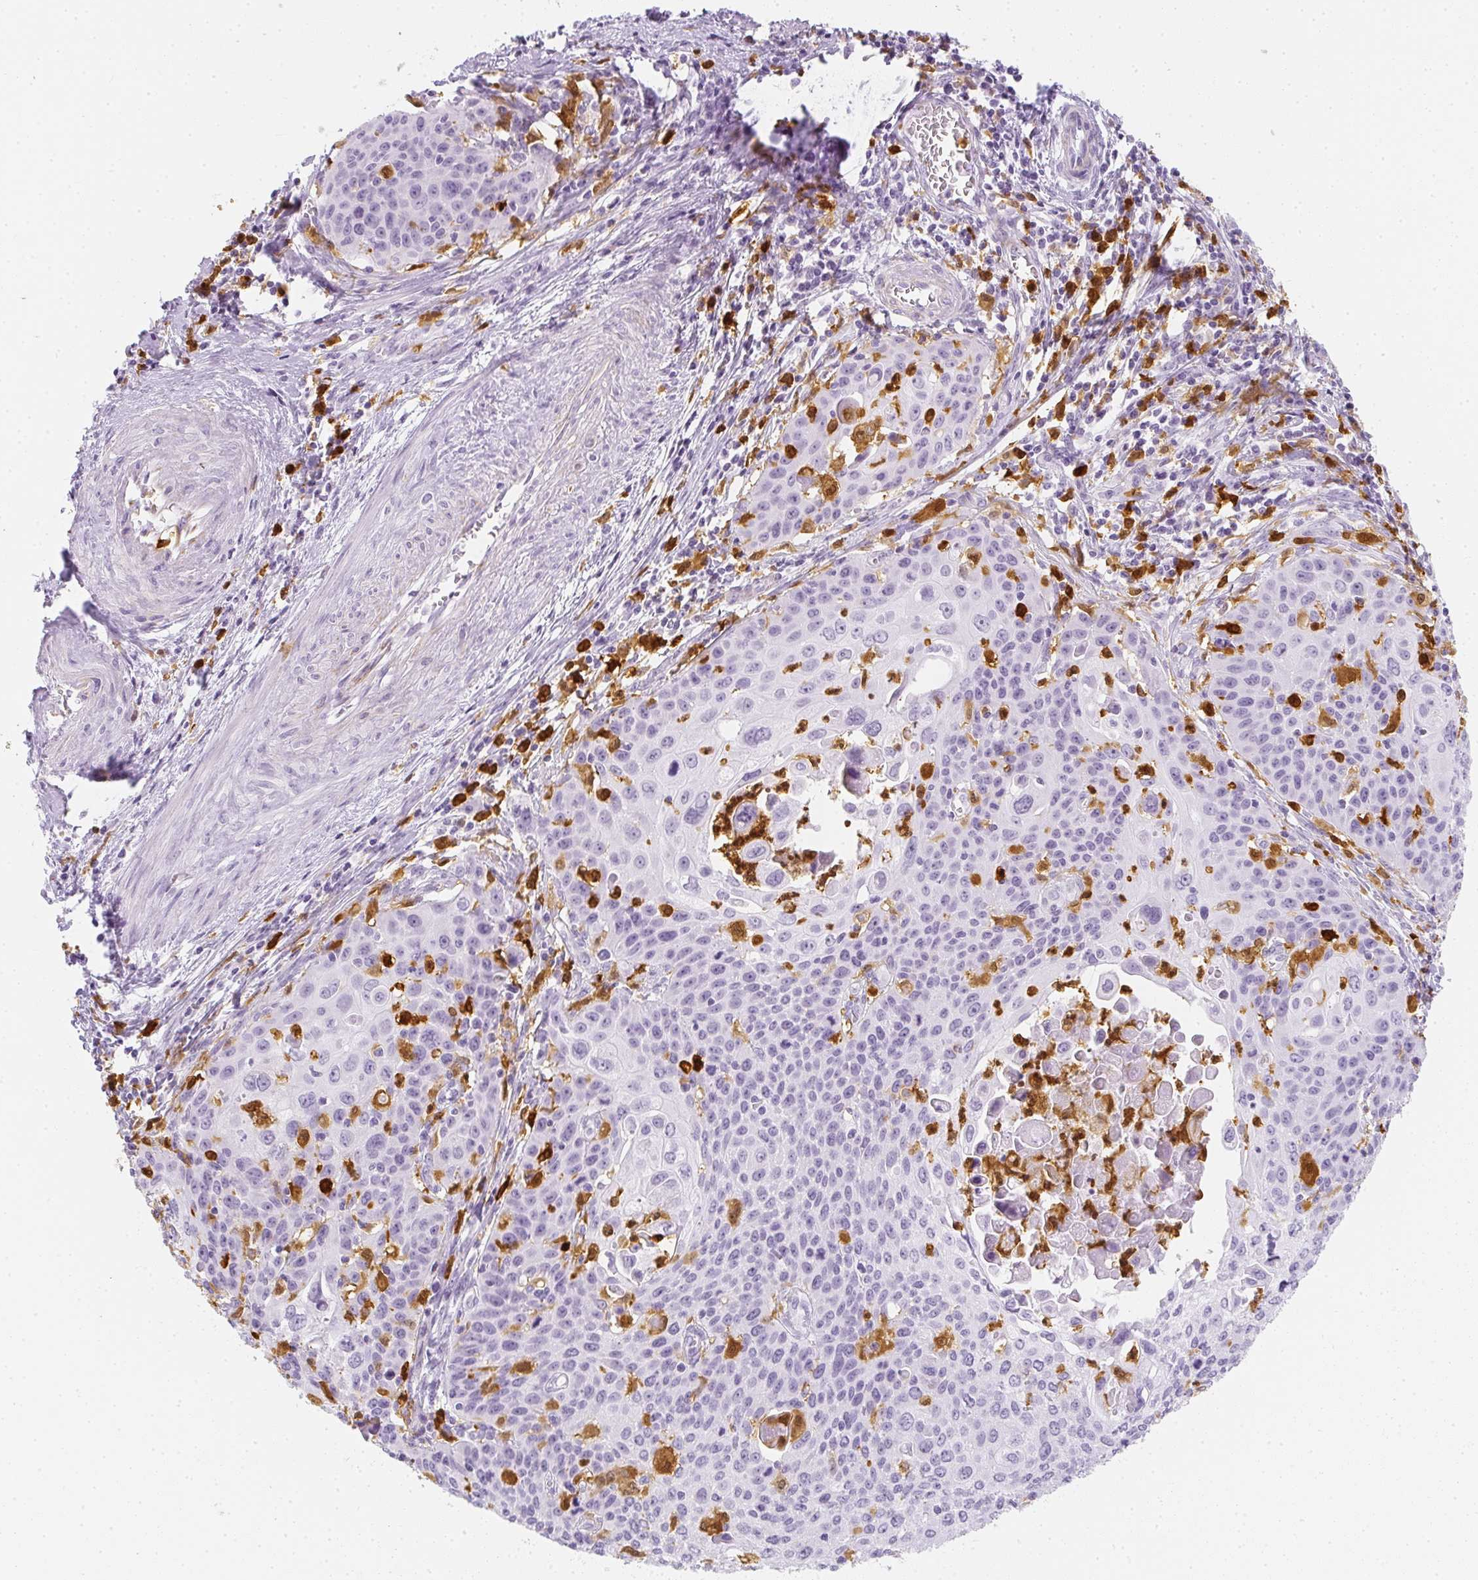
{"staining": {"intensity": "negative", "quantity": "none", "location": "none"}, "tissue": "cervical cancer", "cell_type": "Tumor cells", "image_type": "cancer", "snomed": [{"axis": "morphology", "description": "Squamous cell carcinoma, NOS"}, {"axis": "topography", "description": "Cervix"}], "caption": "High power microscopy micrograph of an immunohistochemistry micrograph of cervical squamous cell carcinoma, revealing no significant positivity in tumor cells.", "gene": "HK3", "patient": {"sex": "female", "age": 65}}